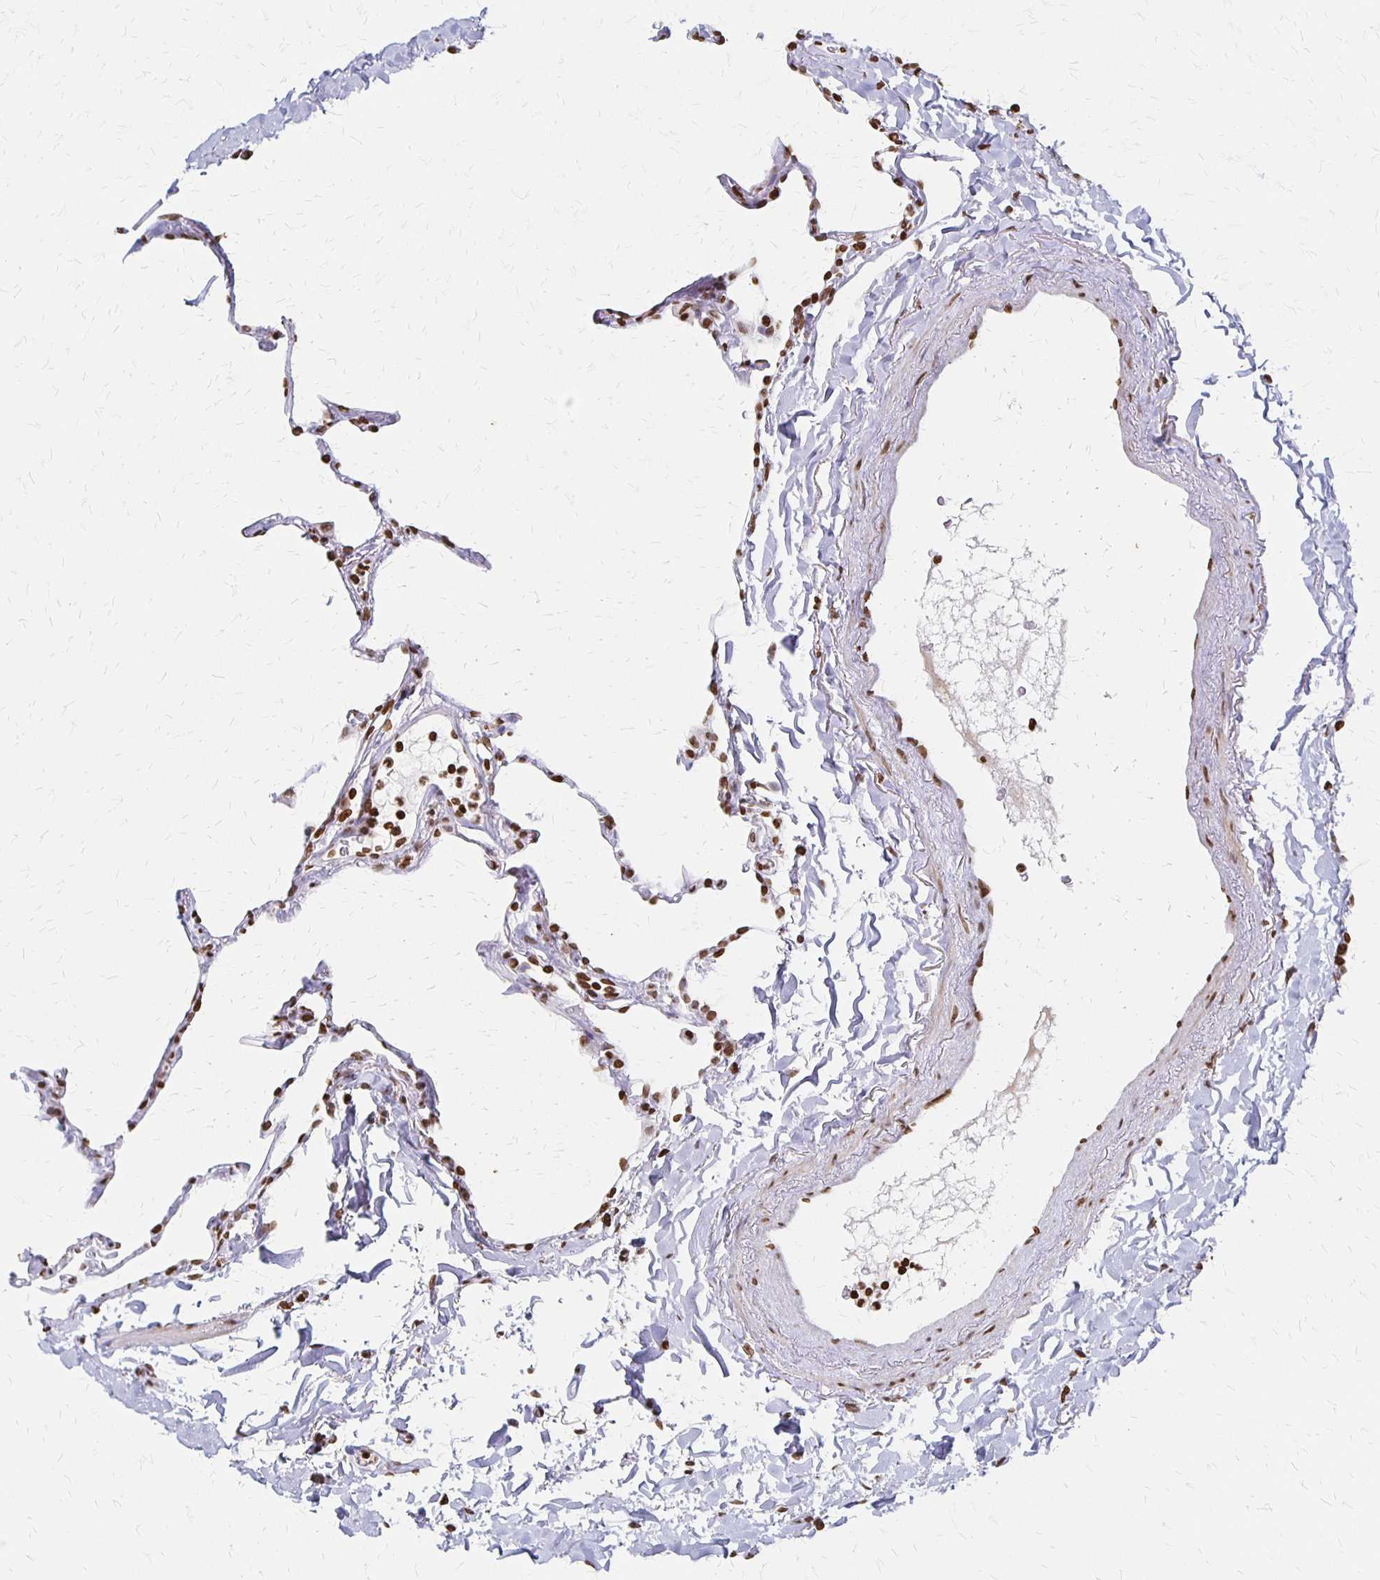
{"staining": {"intensity": "moderate", "quantity": ">75%", "location": "nuclear"}, "tissue": "lung", "cell_type": "Alveolar cells", "image_type": "normal", "snomed": [{"axis": "morphology", "description": "Normal tissue, NOS"}, {"axis": "topography", "description": "Lung"}], "caption": "Alveolar cells exhibit medium levels of moderate nuclear expression in about >75% of cells in normal human lung. Using DAB (3,3'-diaminobenzidine) (brown) and hematoxylin (blue) stains, captured at high magnification using brightfield microscopy.", "gene": "ZNF280C", "patient": {"sex": "male", "age": 65}}